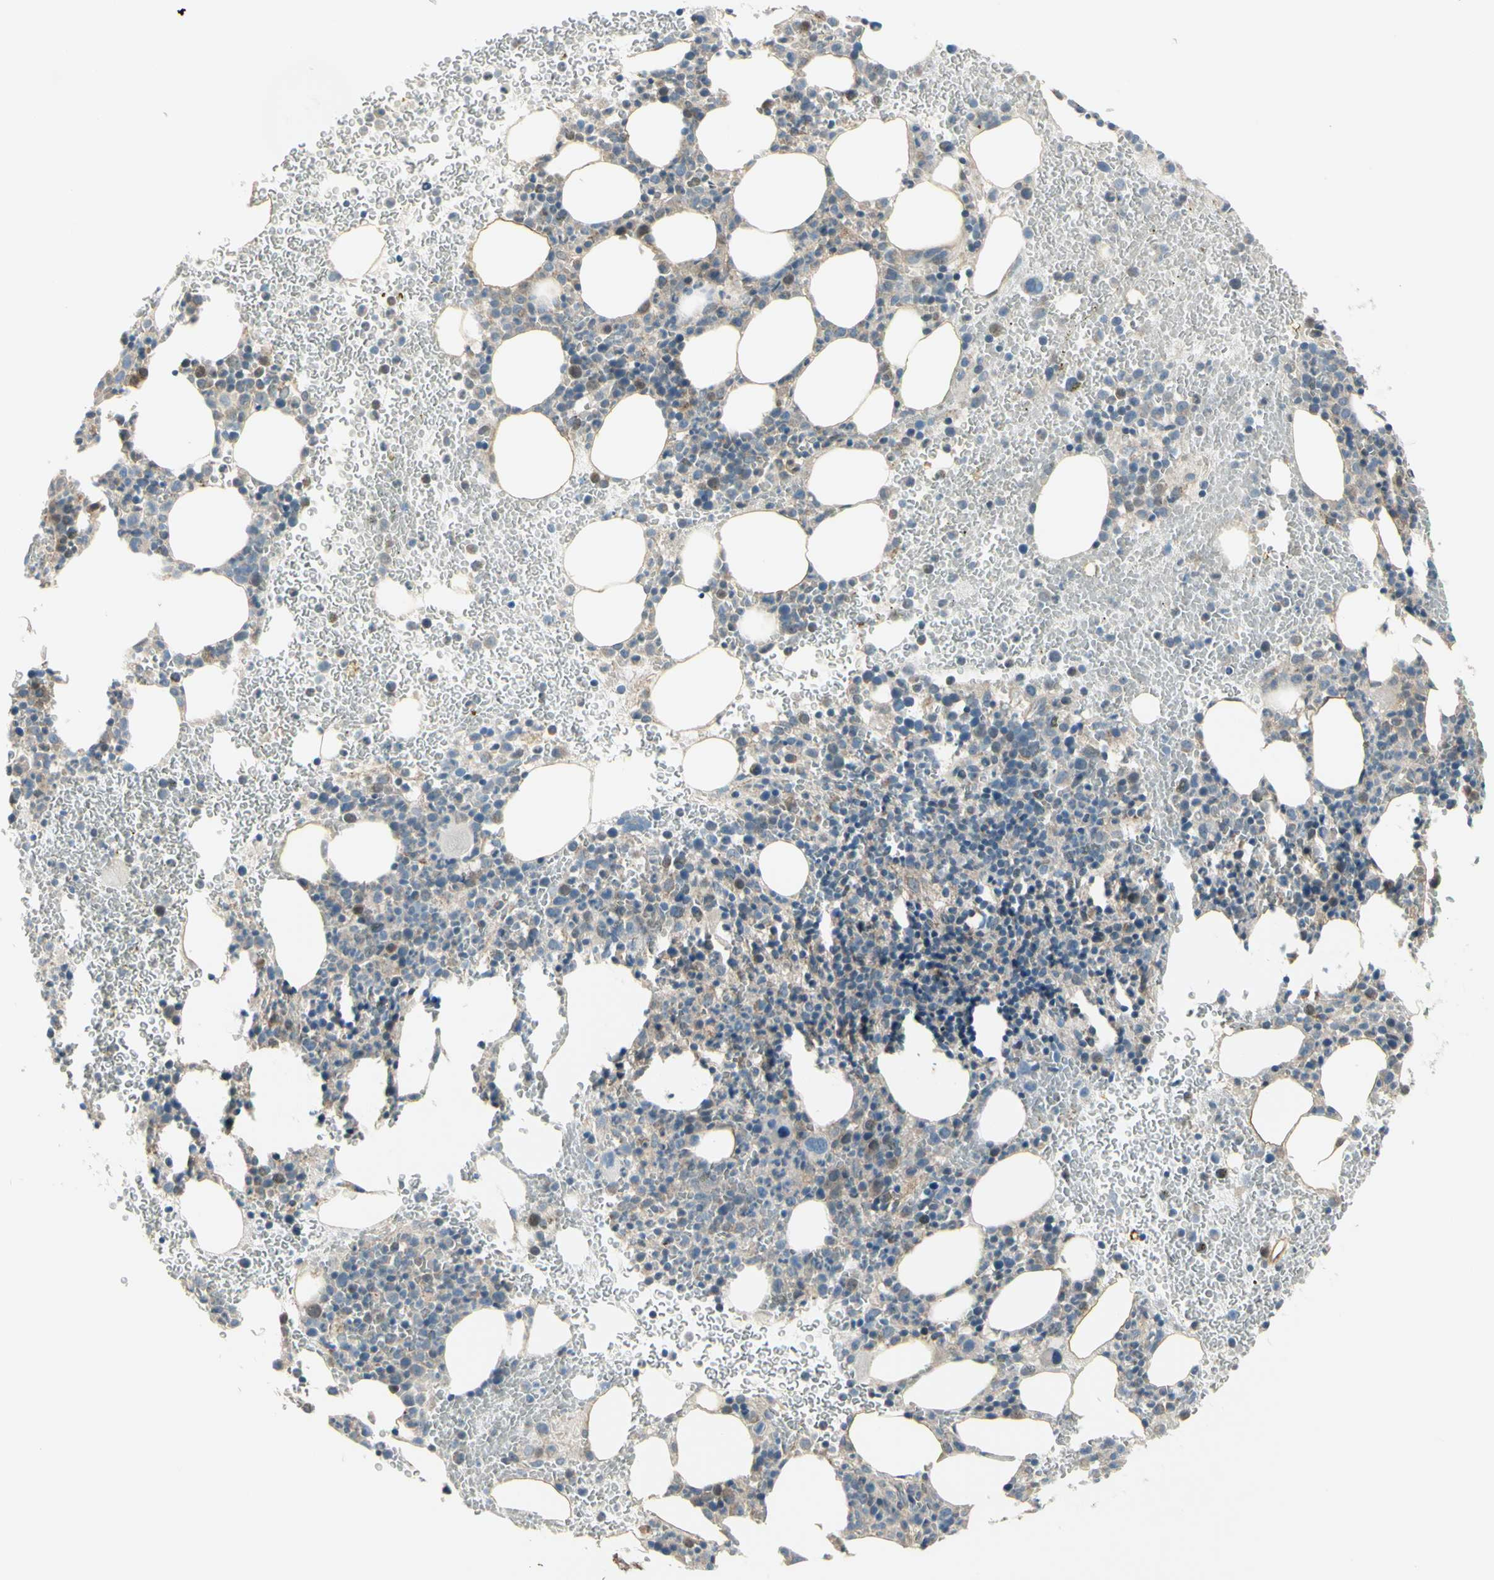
{"staining": {"intensity": "negative", "quantity": "none", "location": "none"}, "tissue": "bone marrow", "cell_type": "Hematopoietic cells", "image_type": "normal", "snomed": [{"axis": "morphology", "description": "Normal tissue, NOS"}, {"axis": "morphology", "description": "Inflammation, NOS"}, {"axis": "topography", "description": "Bone marrow"}], "caption": "Bone marrow stained for a protein using IHC displays no positivity hematopoietic cells.", "gene": "NAXD", "patient": {"sex": "female", "age": 54}}